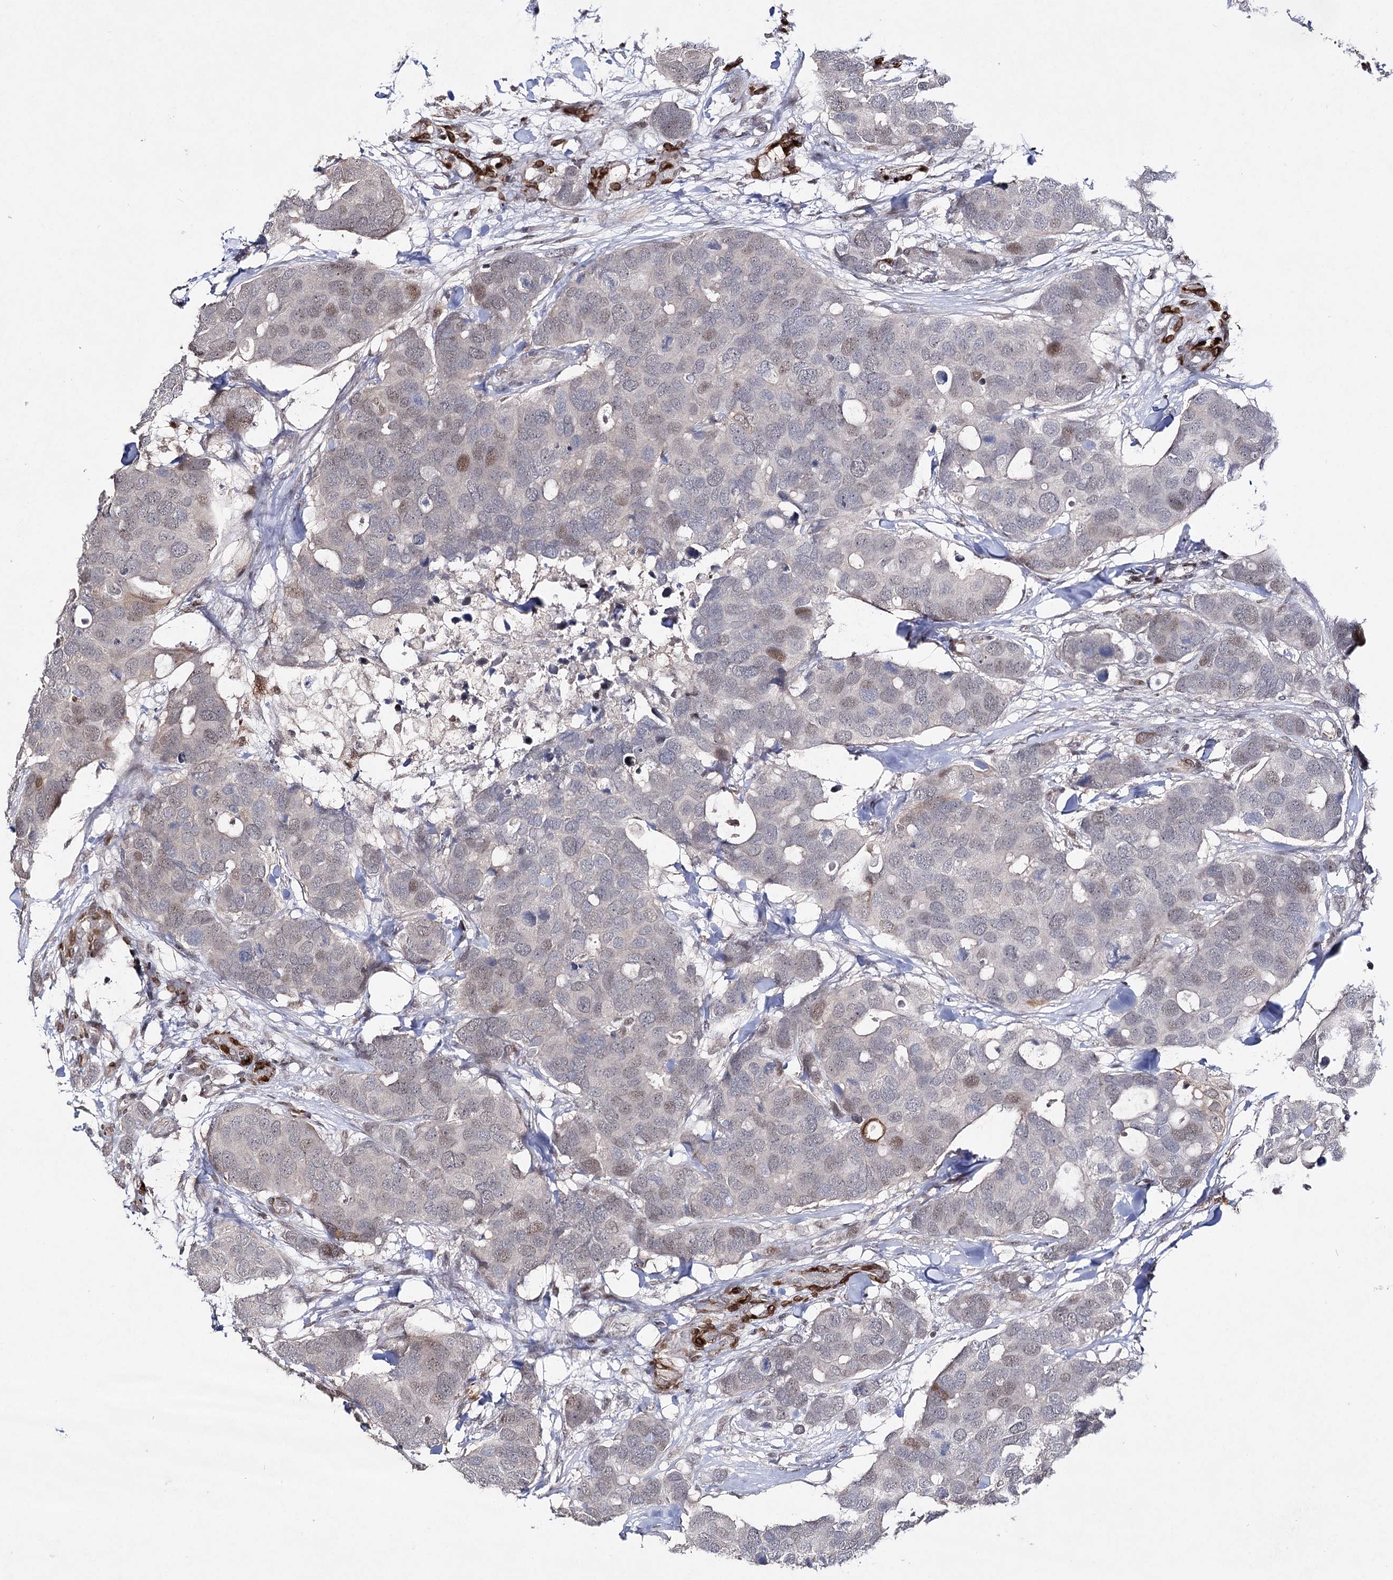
{"staining": {"intensity": "moderate", "quantity": "<25%", "location": "cytoplasmic/membranous,nuclear"}, "tissue": "breast cancer", "cell_type": "Tumor cells", "image_type": "cancer", "snomed": [{"axis": "morphology", "description": "Duct carcinoma"}, {"axis": "topography", "description": "Breast"}], "caption": "Moderate cytoplasmic/membranous and nuclear staining is seen in approximately <25% of tumor cells in breast cancer.", "gene": "HSD11B2", "patient": {"sex": "female", "age": 83}}